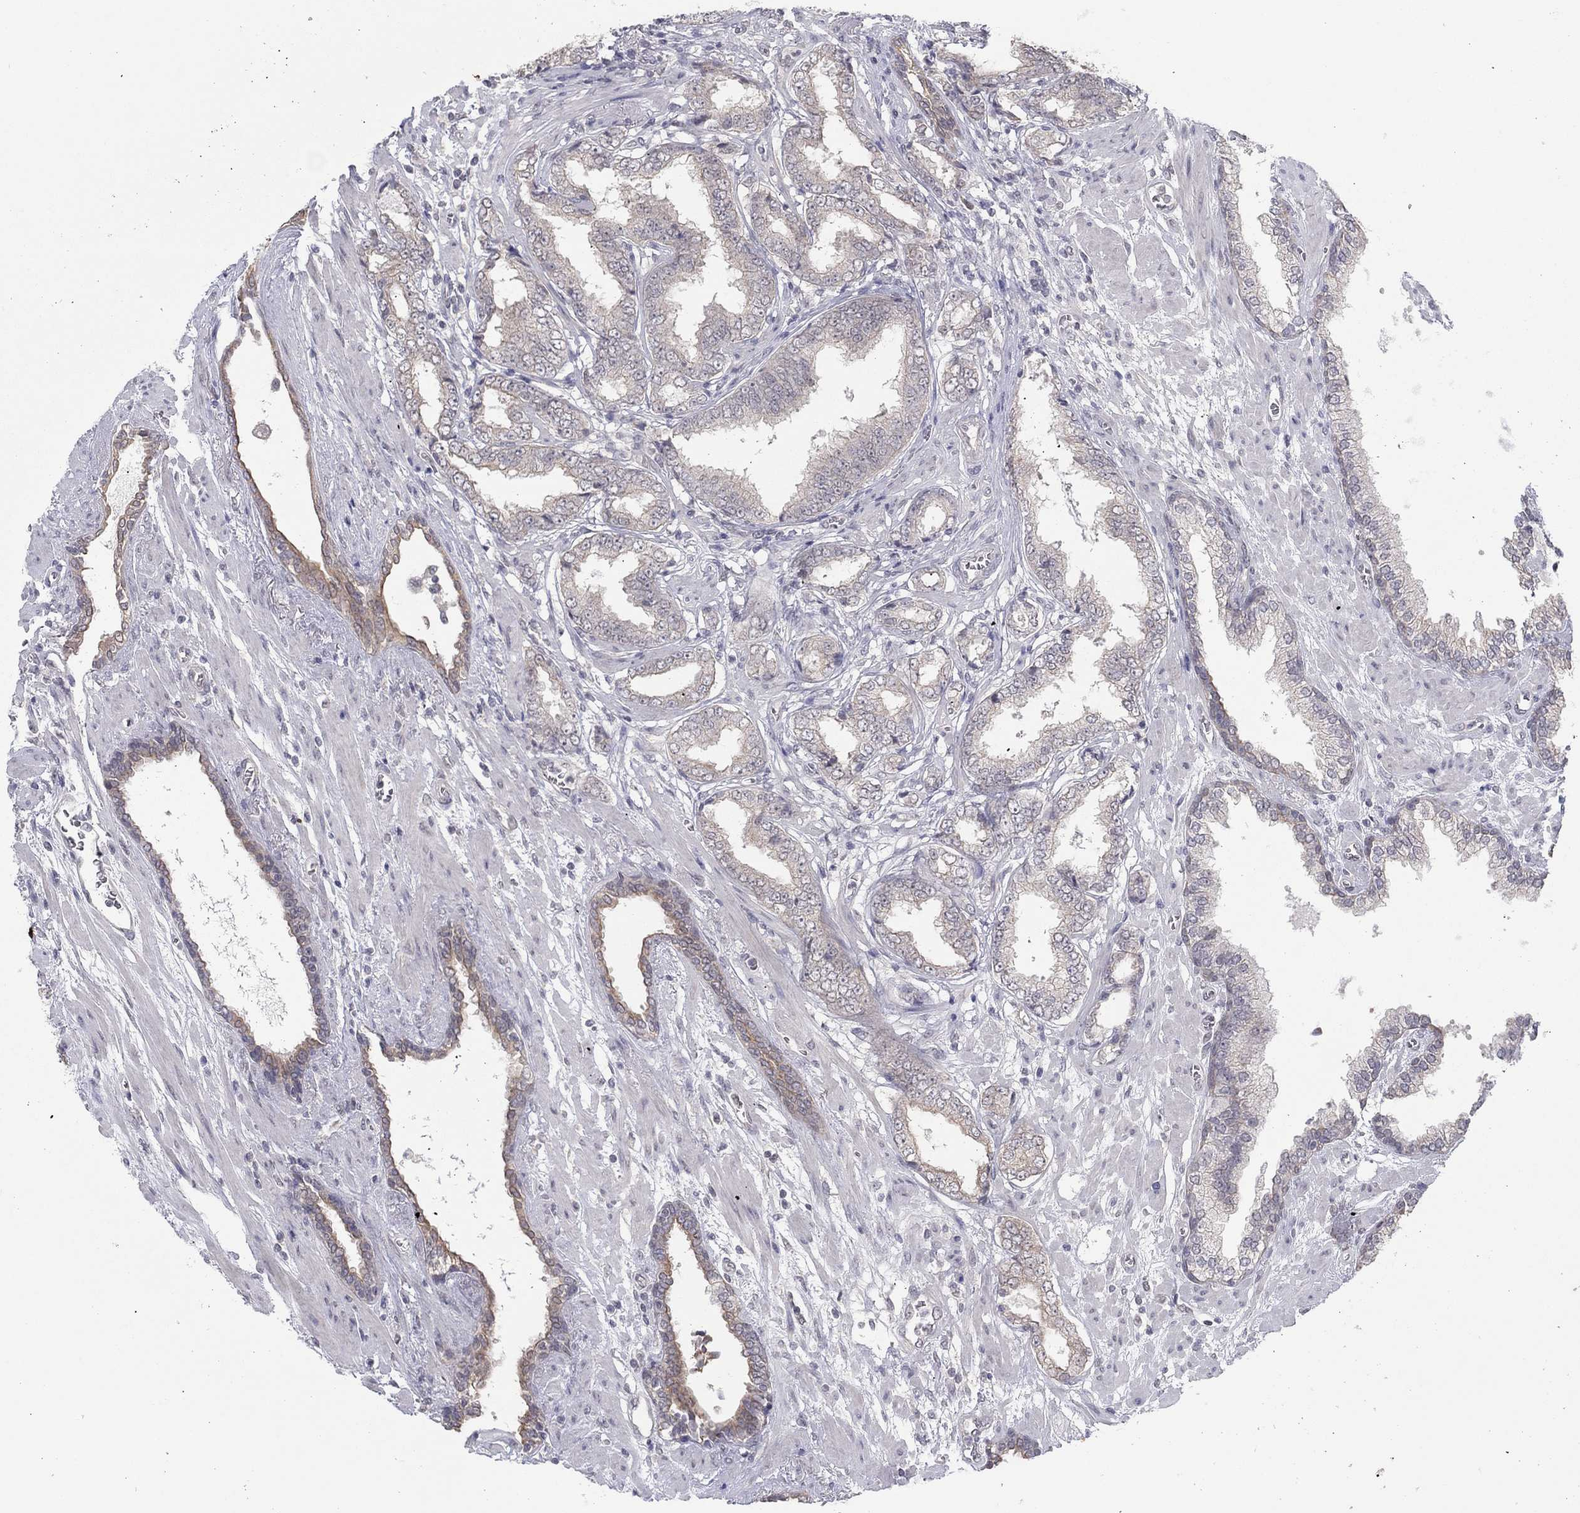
{"staining": {"intensity": "moderate", "quantity": "25%-75%", "location": "cytoplasmic/membranous"}, "tissue": "prostate cancer", "cell_type": "Tumor cells", "image_type": "cancer", "snomed": [{"axis": "morphology", "description": "Adenocarcinoma, Low grade"}, {"axis": "topography", "description": "Prostate"}], "caption": "Prostate cancer (adenocarcinoma (low-grade)) stained for a protein (brown) reveals moderate cytoplasmic/membranous positive expression in approximately 25%-75% of tumor cells.", "gene": "SLC22A2", "patient": {"sex": "male", "age": 69}}